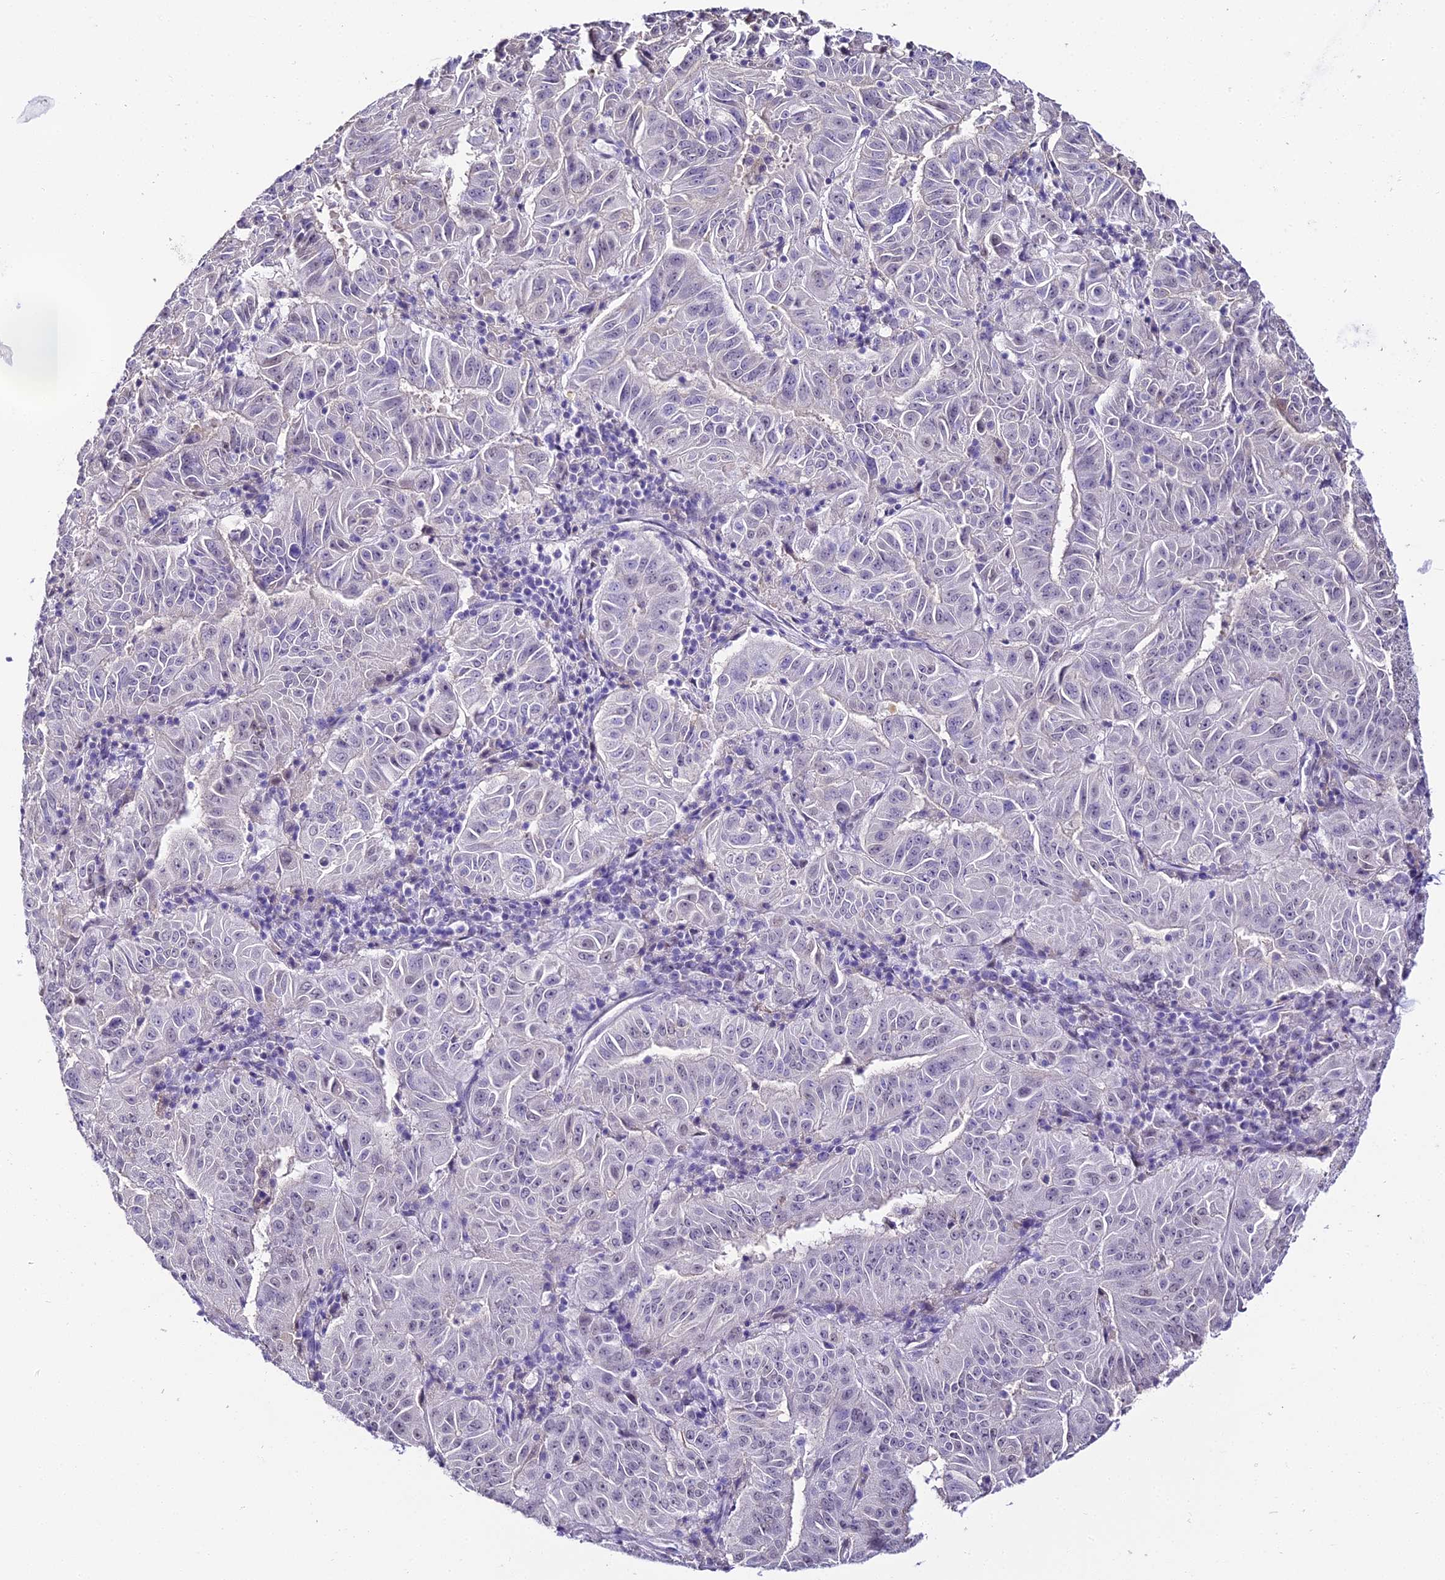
{"staining": {"intensity": "negative", "quantity": "none", "location": "none"}, "tissue": "pancreatic cancer", "cell_type": "Tumor cells", "image_type": "cancer", "snomed": [{"axis": "morphology", "description": "Adenocarcinoma, NOS"}, {"axis": "topography", "description": "Pancreas"}], "caption": "Tumor cells show no significant protein expression in pancreatic adenocarcinoma. The staining is performed using DAB brown chromogen with nuclei counter-stained in using hematoxylin.", "gene": "ABHD14A-ACY1", "patient": {"sex": "male", "age": 63}}